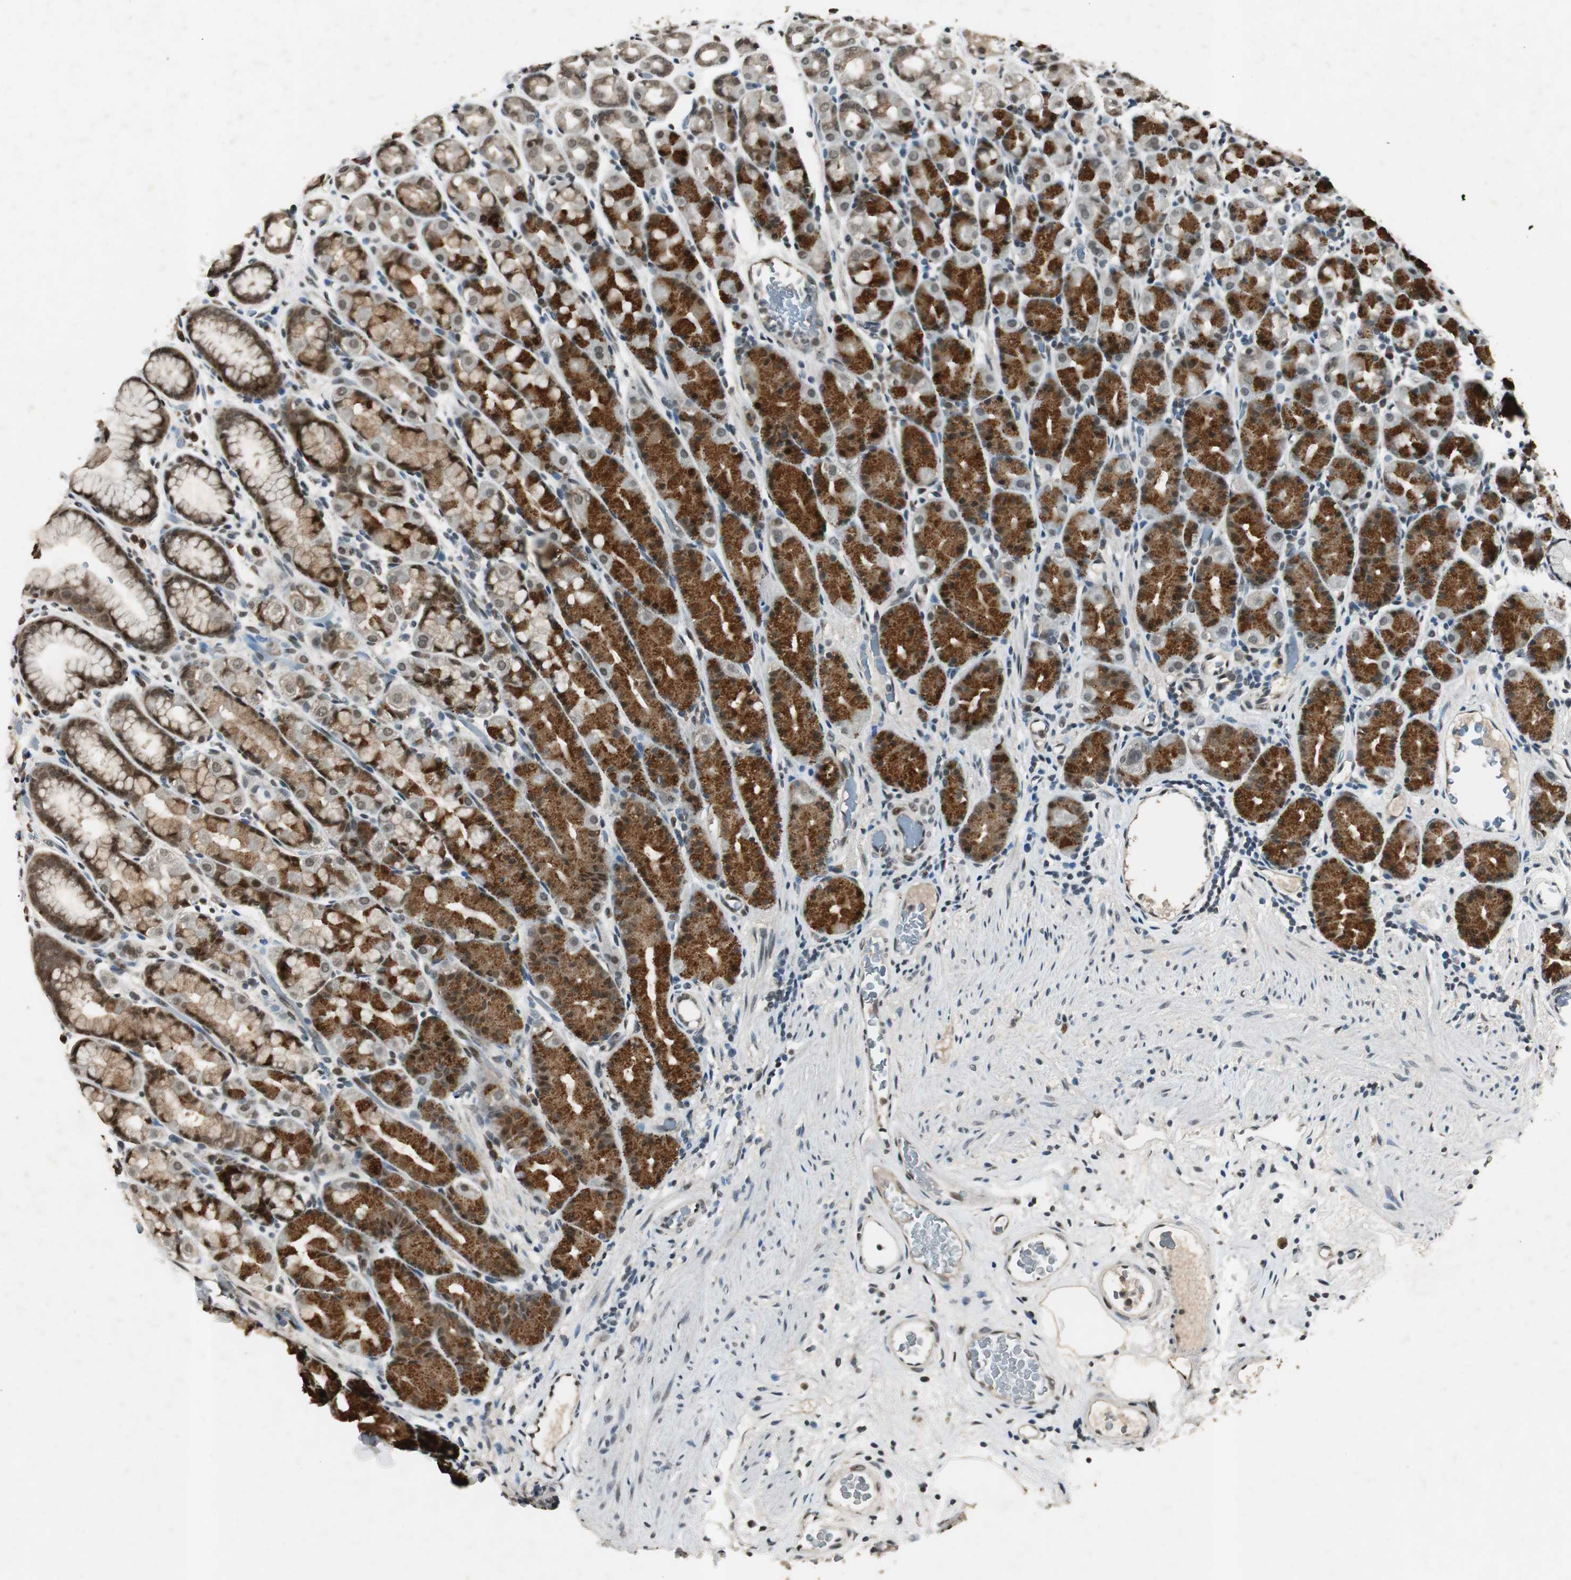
{"staining": {"intensity": "strong", "quantity": "25%-75%", "location": "cytoplasmic/membranous,nuclear"}, "tissue": "stomach", "cell_type": "Glandular cells", "image_type": "normal", "snomed": [{"axis": "morphology", "description": "Normal tissue, NOS"}, {"axis": "topography", "description": "Stomach, upper"}], "caption": "A histopathology image showing strong cytoplasmic/membranous,nuclear expression in about 25%-75% of glandular cells in normal stomach, as visualized by brown immunohistochemical staining.", "gene": "BOLA1", "patient": {"sex": "male", "age": 68}}